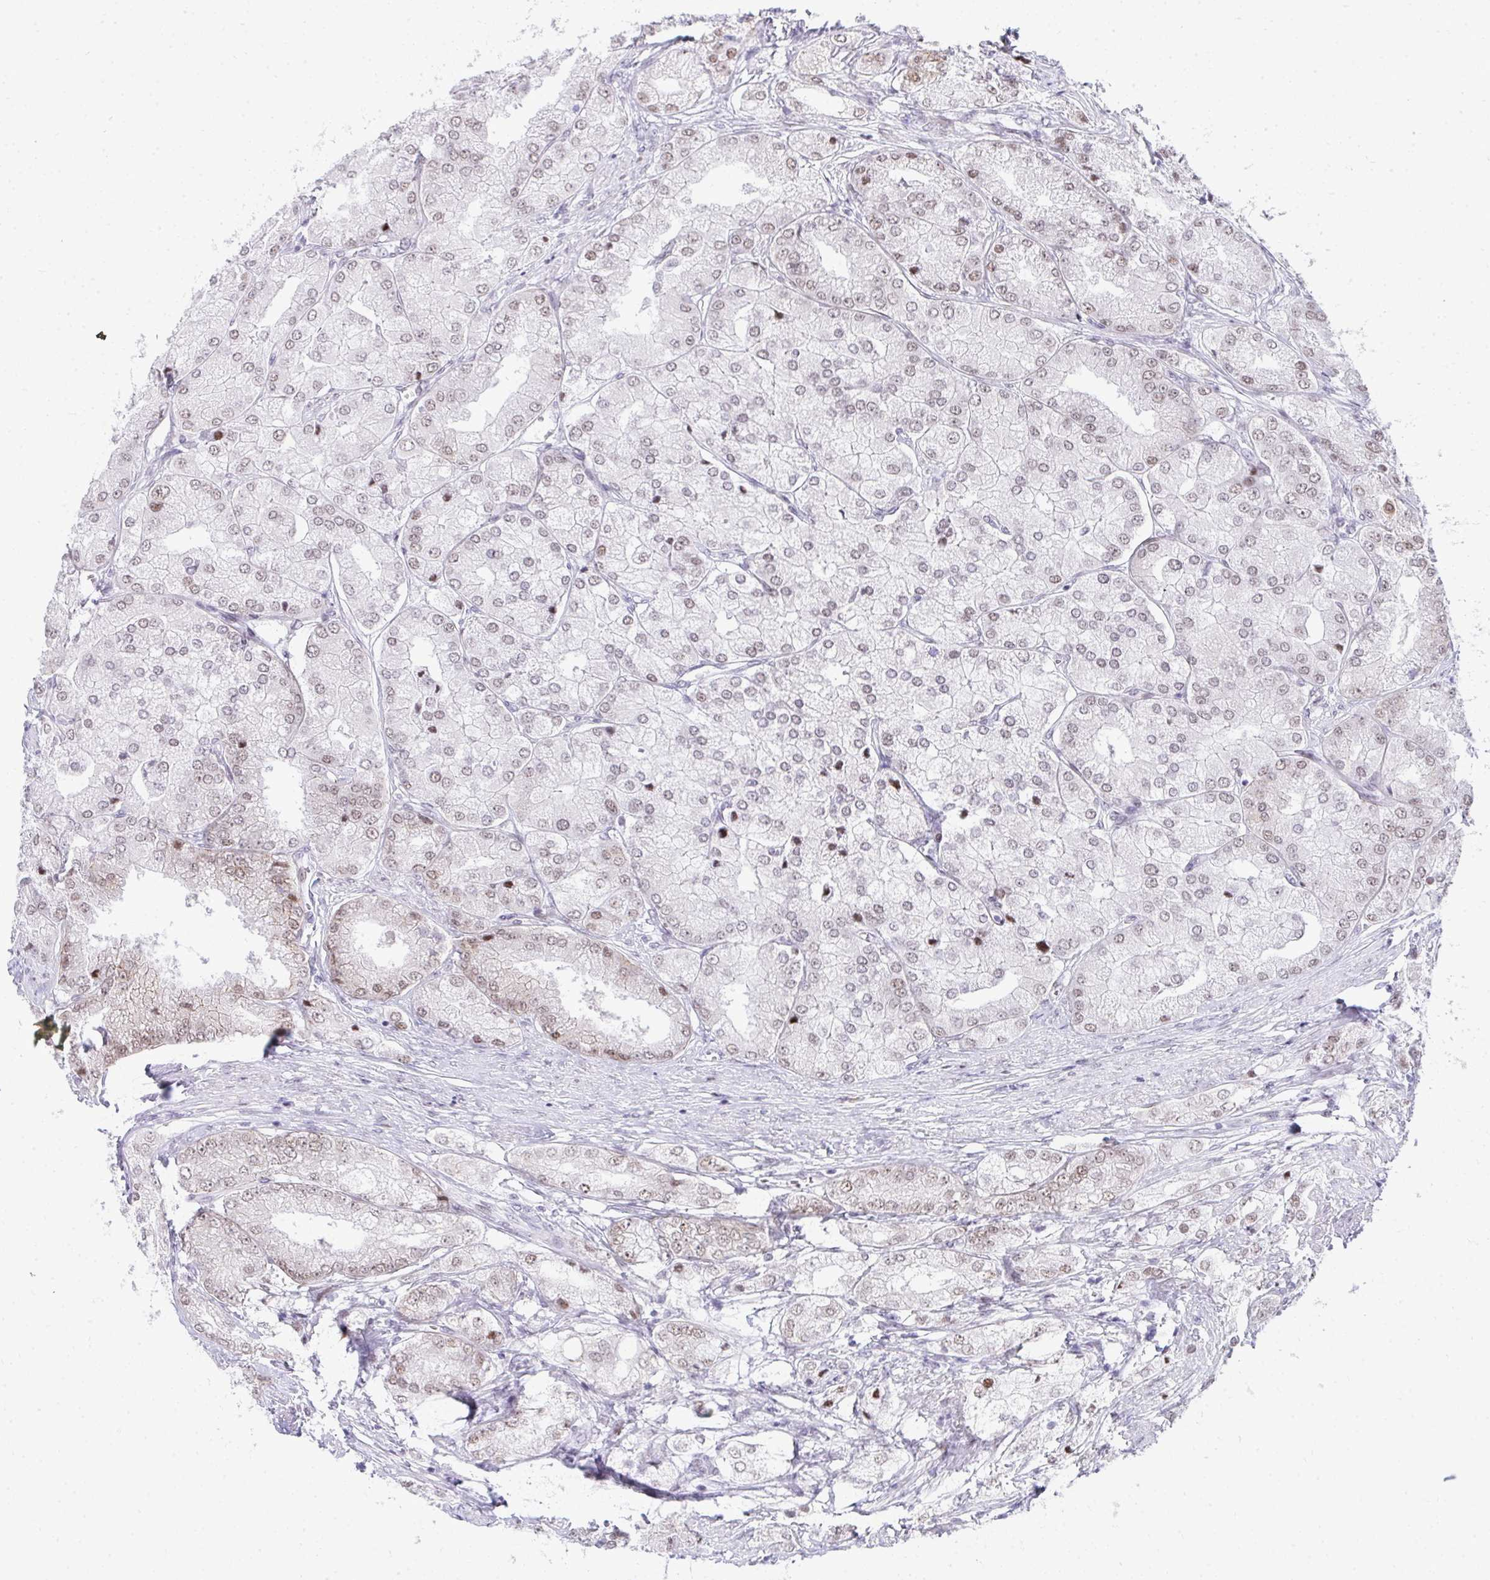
{"staining": {"intensity": "weak", "quantity": ">75%", "location": "nuclear"}, "tissue": "prostate cancer", "cell_type": "Tumor cells", "image_type": "cancer", "snomed": [{"axis": "morphology", "description": "Adenocarcinoma, High grade"}, {"axis": "topography", "description": "Prostate"}], "caption": "IHC (DAB (3,3'-diaminobenzidine)) staining of adenocarcinoma (high-grade) (prostate) demonstrates weak nuclear protein positivity in approximately >75% of tumor cells.", "gene": "GLDN", "patient": {"sex": "male", "age": 61}}